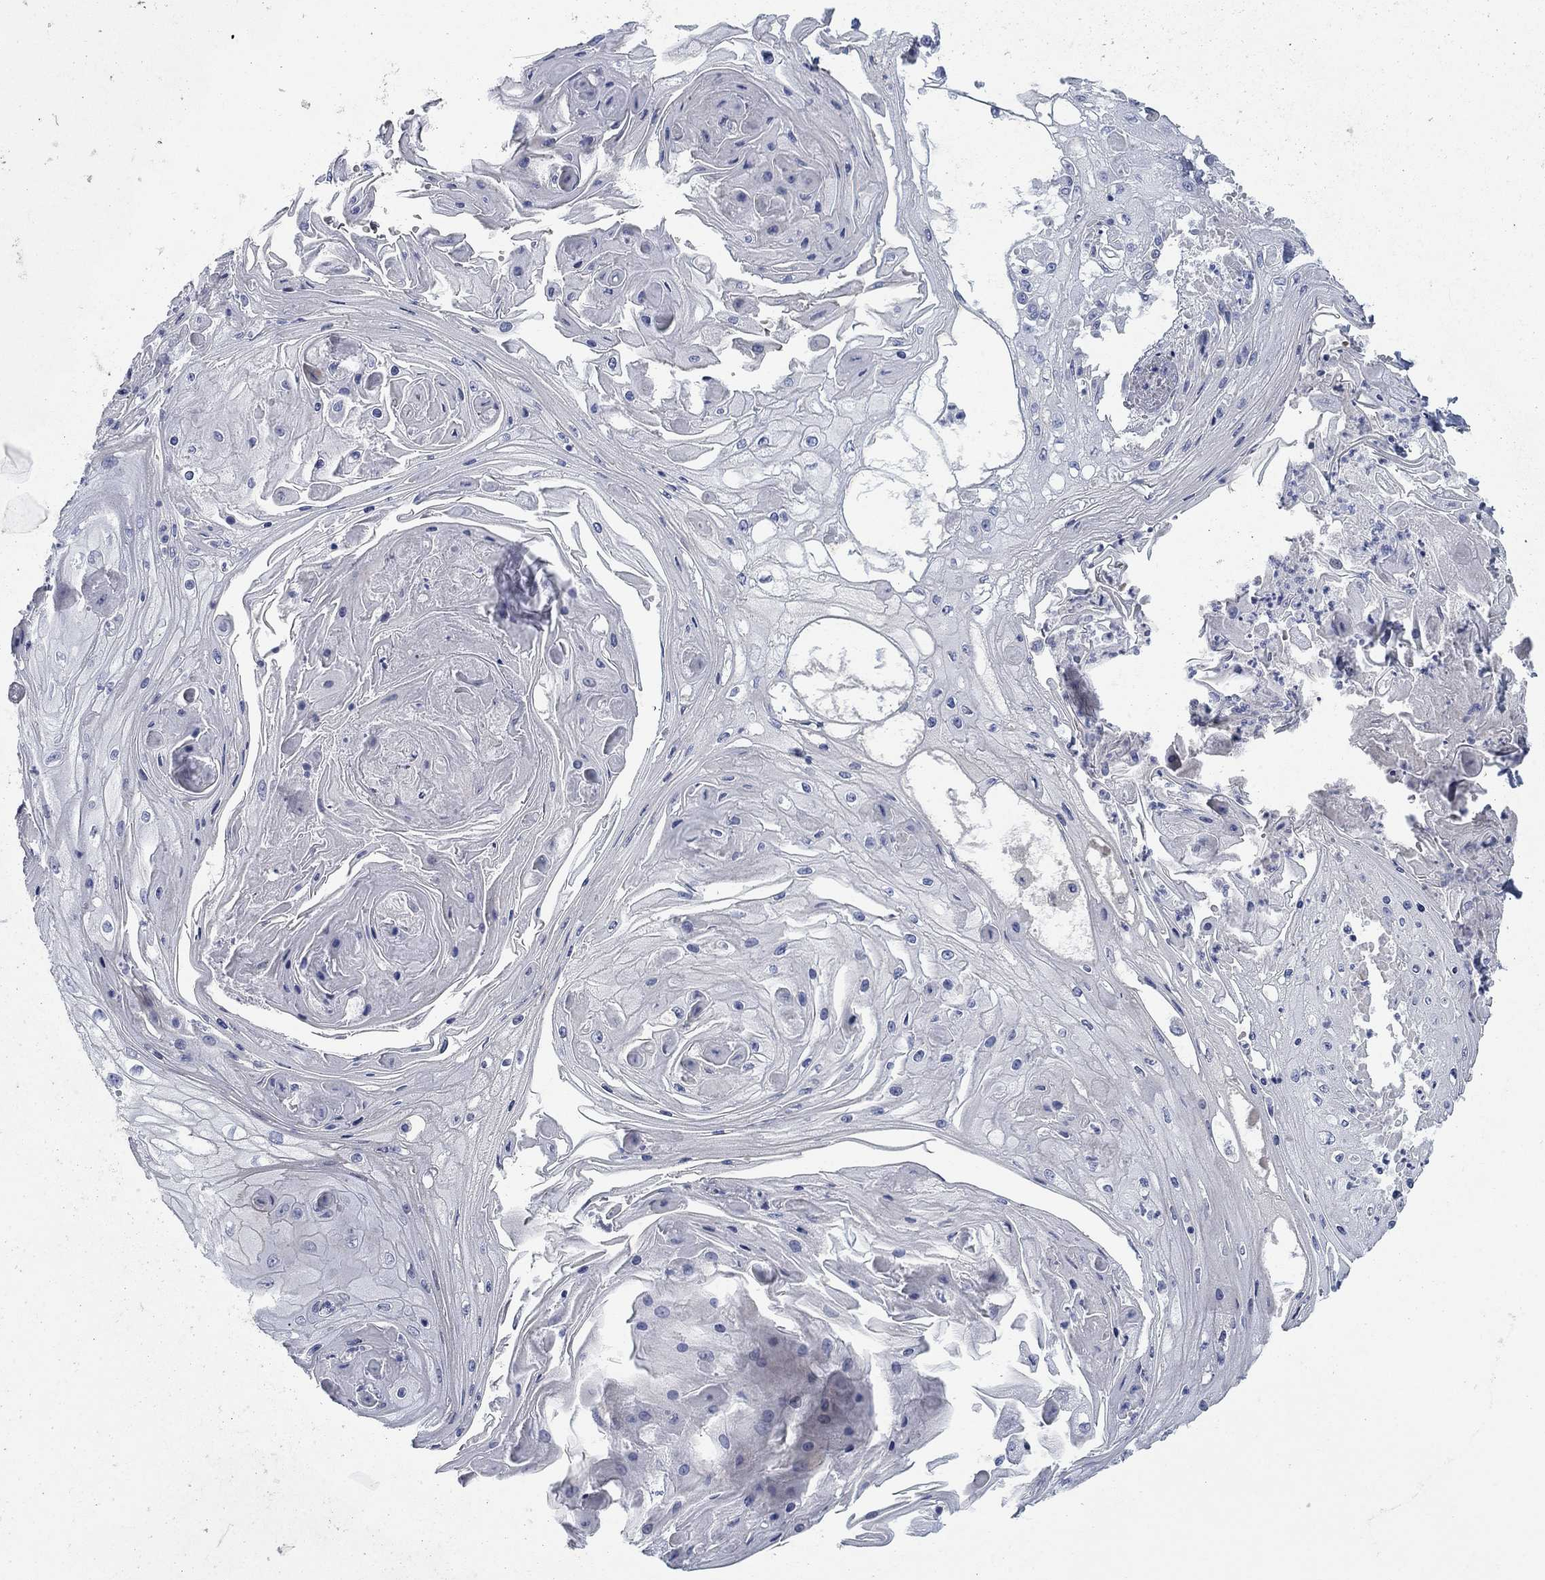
{"staining": {"intensity": "negative", "quantity": "none", "location": "none"}, "tissue": "skin cancer", "cell_type": "Tumor cells", "image_type": "cancer", "snomed": [{"axis": "morphology", "description": "Squamous cell carcinoma, NOS"}, {"axis": "topography", "description": "Skin"}], "caption": "High magnification brightfield microscopy of skin cancer (squamous cell carcinoma) stained with DAB (brown) and counterstained with hematoxylin (blue): tumor cells show no significant positivity.", "gene": "DNER", "patient": {"sex": "male", "age": 70}}